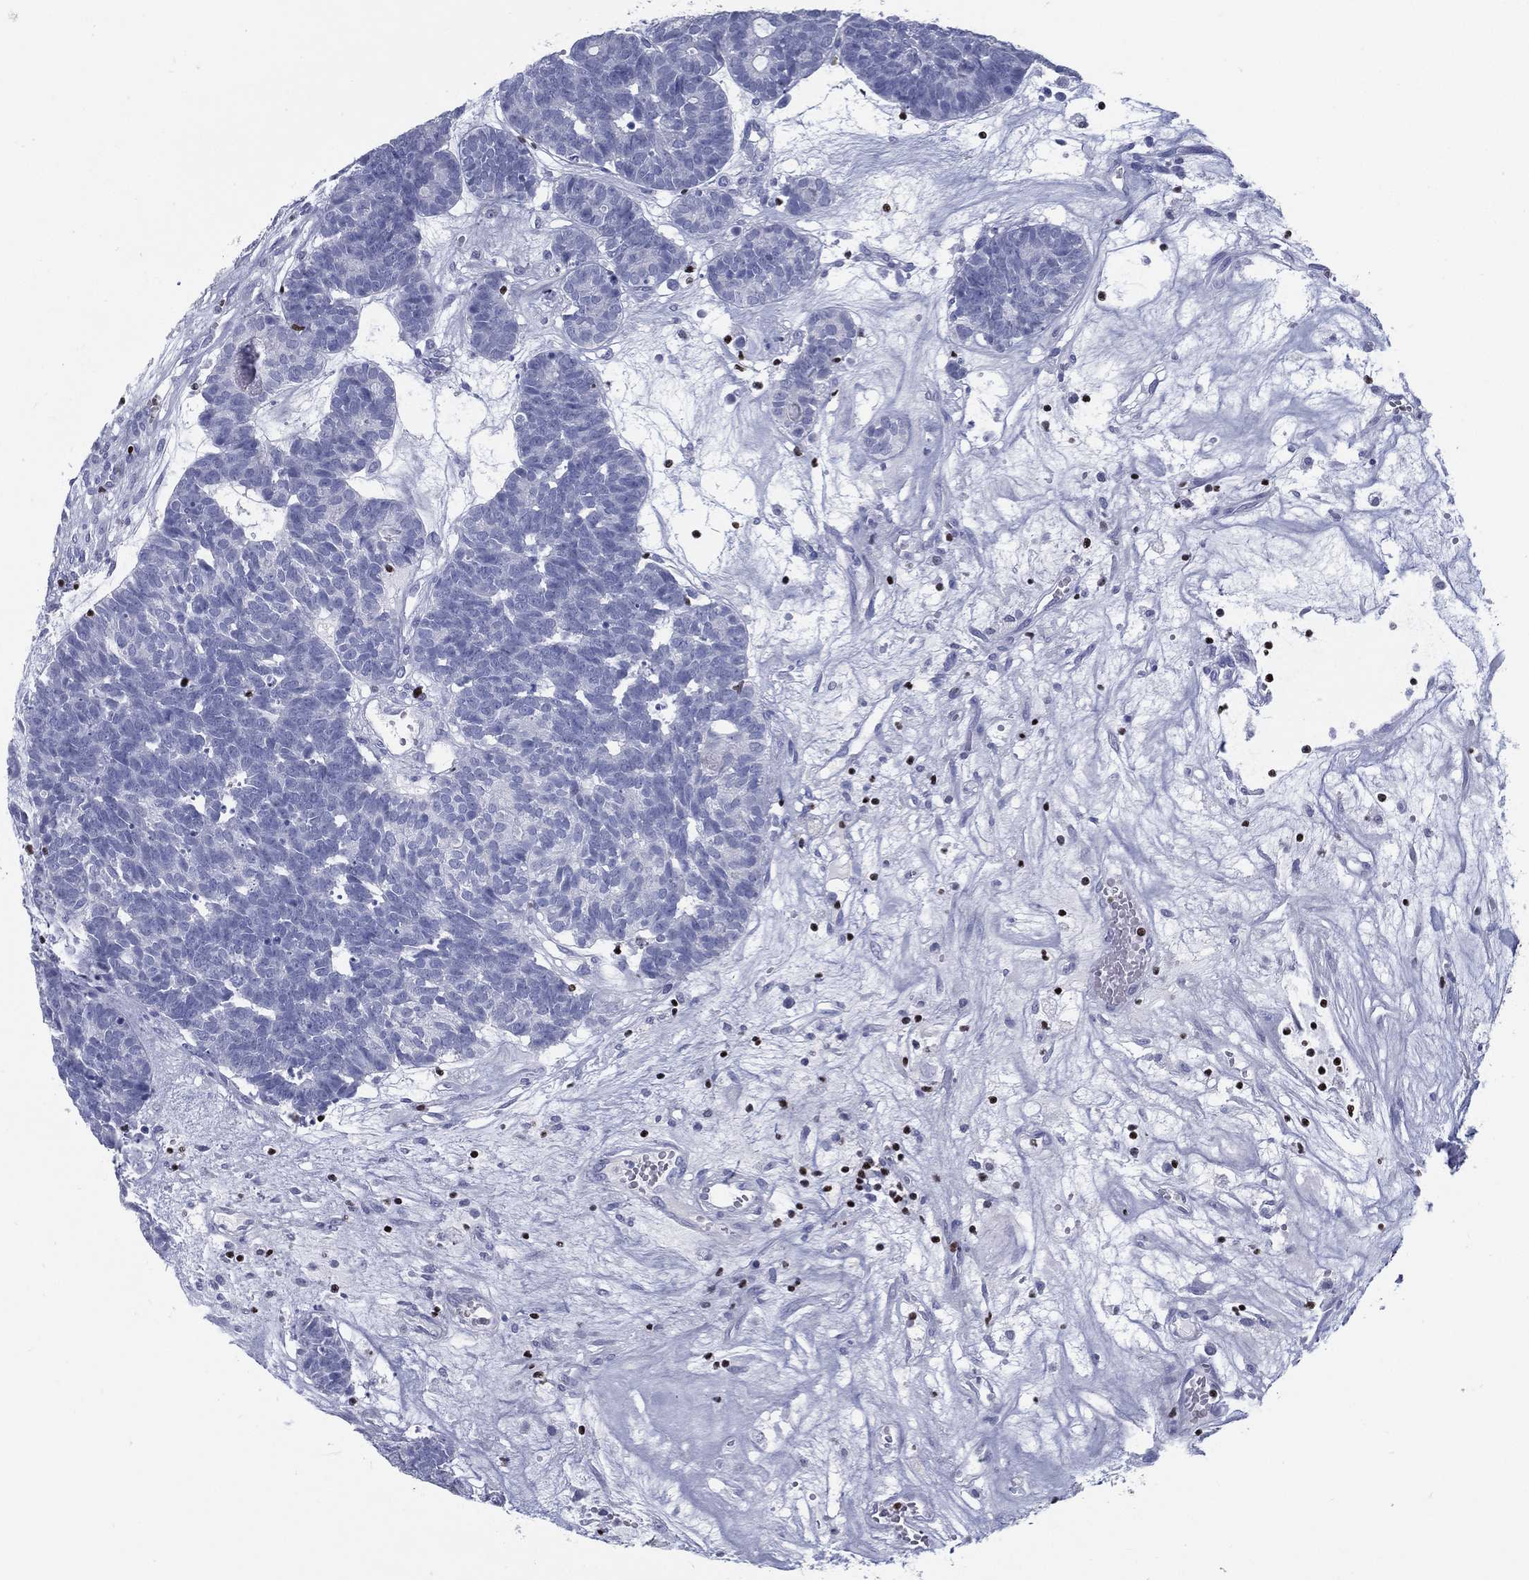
{"staining": {"intensity": "negative", "quantity": "none", "location": "none"}, "tissue": "head and neck cancer", "cell_type": "Tumor cells", "image_type": "cancer", "snomed": [{"axis": "morphology", "description": "Adenocarcinoma, NOS"}, {"axis": "topography", "description": "Head-Neck"}], "caption": "Adenocarcinoma (head and neck) was stained to show a protein in brown. There is no significant staining in tumor cells. (DAB (3,3'-diaminobenzidine) immunohistochemistry (IHC), high magnification).", "gene": "PYHIN1", "patient": {"sex": "female", "age": 81}}